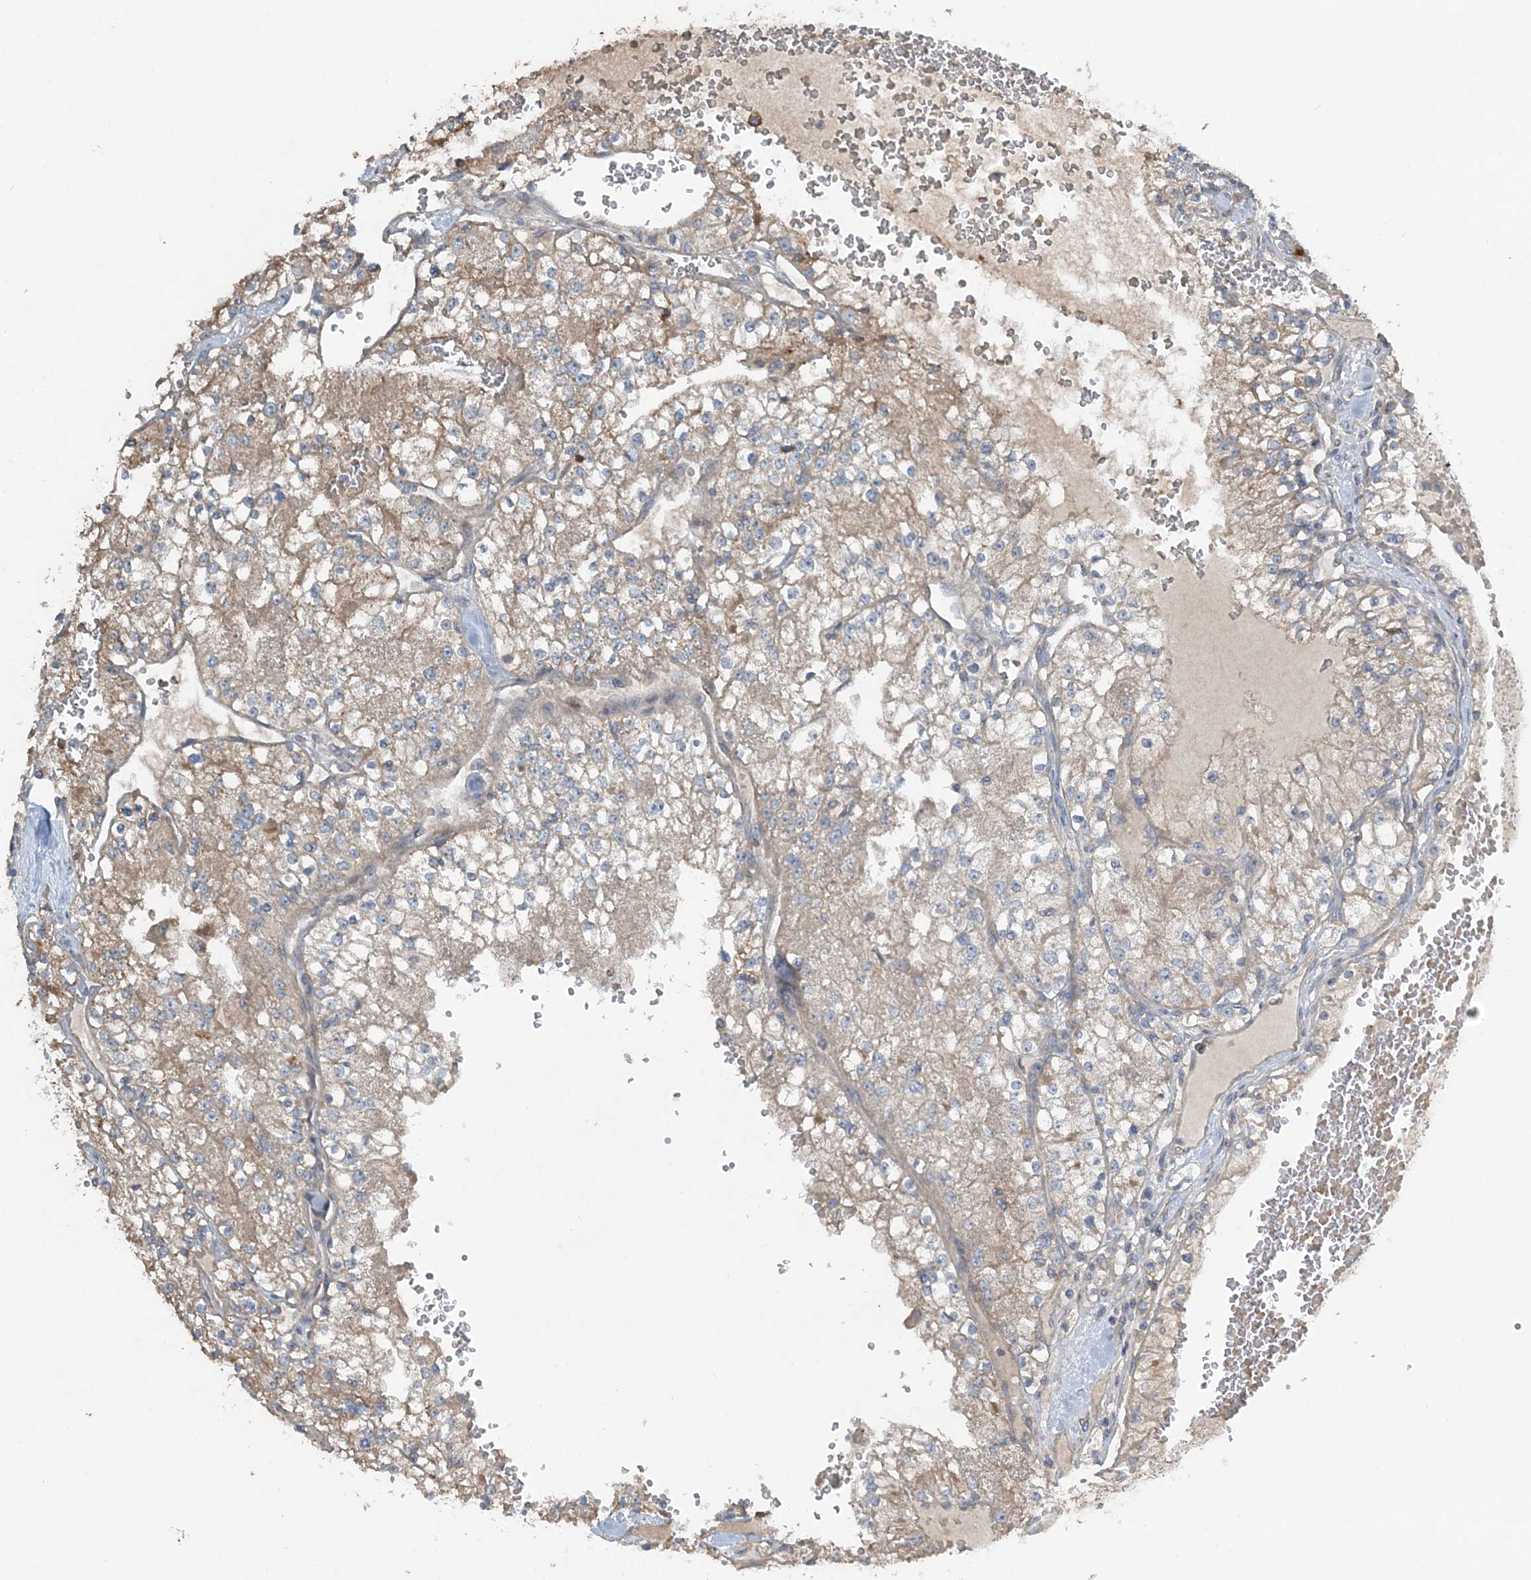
{"staining": {"intensity": "weak", "quantity": "<25%", "location": "cytoplasmic/membranous"}, "tissue": "renal cancer", "cell_type": "Tumor cells", "image_type": "cancer", "snomed": [{"axis": "morphology", "description": "Normal tissue, NOS"}, {"axis": "morphology", "description": "Adenocarcinoma, NOS"}, {"axis": "topography", "description": "Kidney"}], "caption": "A histopathology image of adenocarcinoma (renal) stained for a protein displays no brown staining in tumor cells. Nuclei are stained in blue.", "gene": "SLC4A10", "patient": {"sex": "male", "age": 68}}